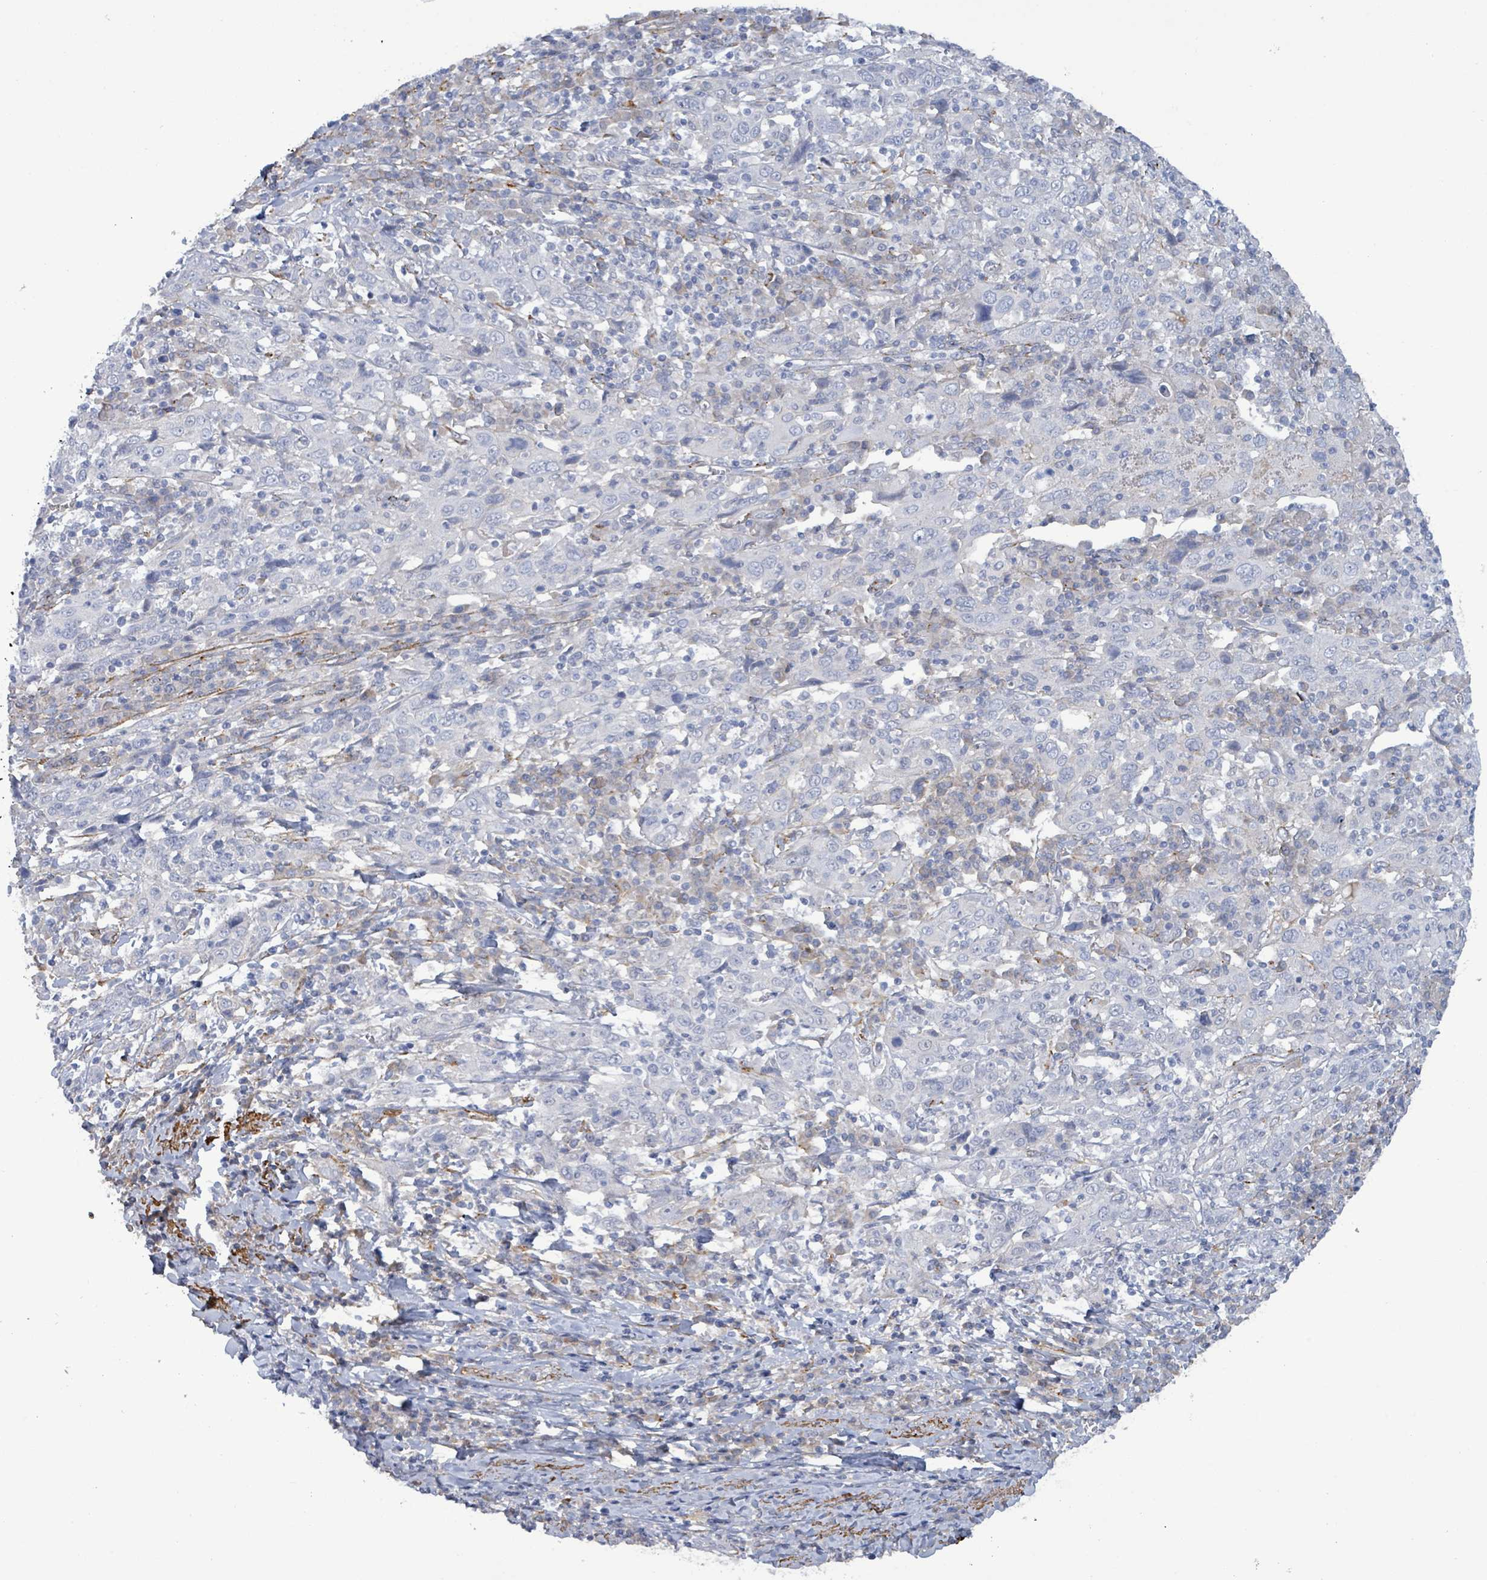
{"staining": {"intensity": "negative", "quantity": "none", "location": "none"}, "tissue": "cervical cancer", "cell_type": "Tumor cells", "image_type": "cancer", "snomed": [{"axis": "morphology", "description": "Squamous cell carcinoma, NOS"}, {"axis": "topography", "description": "Cervix"}], "caption": "DAB (3,3'-diaminobenzidine) immunohistochemical staining of human cervical cancer (squamous cell carcinoma) displays no significant expression in tumor cells. (Immunohistochemistry (ihc), brightfield microscopy, high magnification).", "gene": "DMRTC1B", "patient": {"sex": "female", "age": 46}}